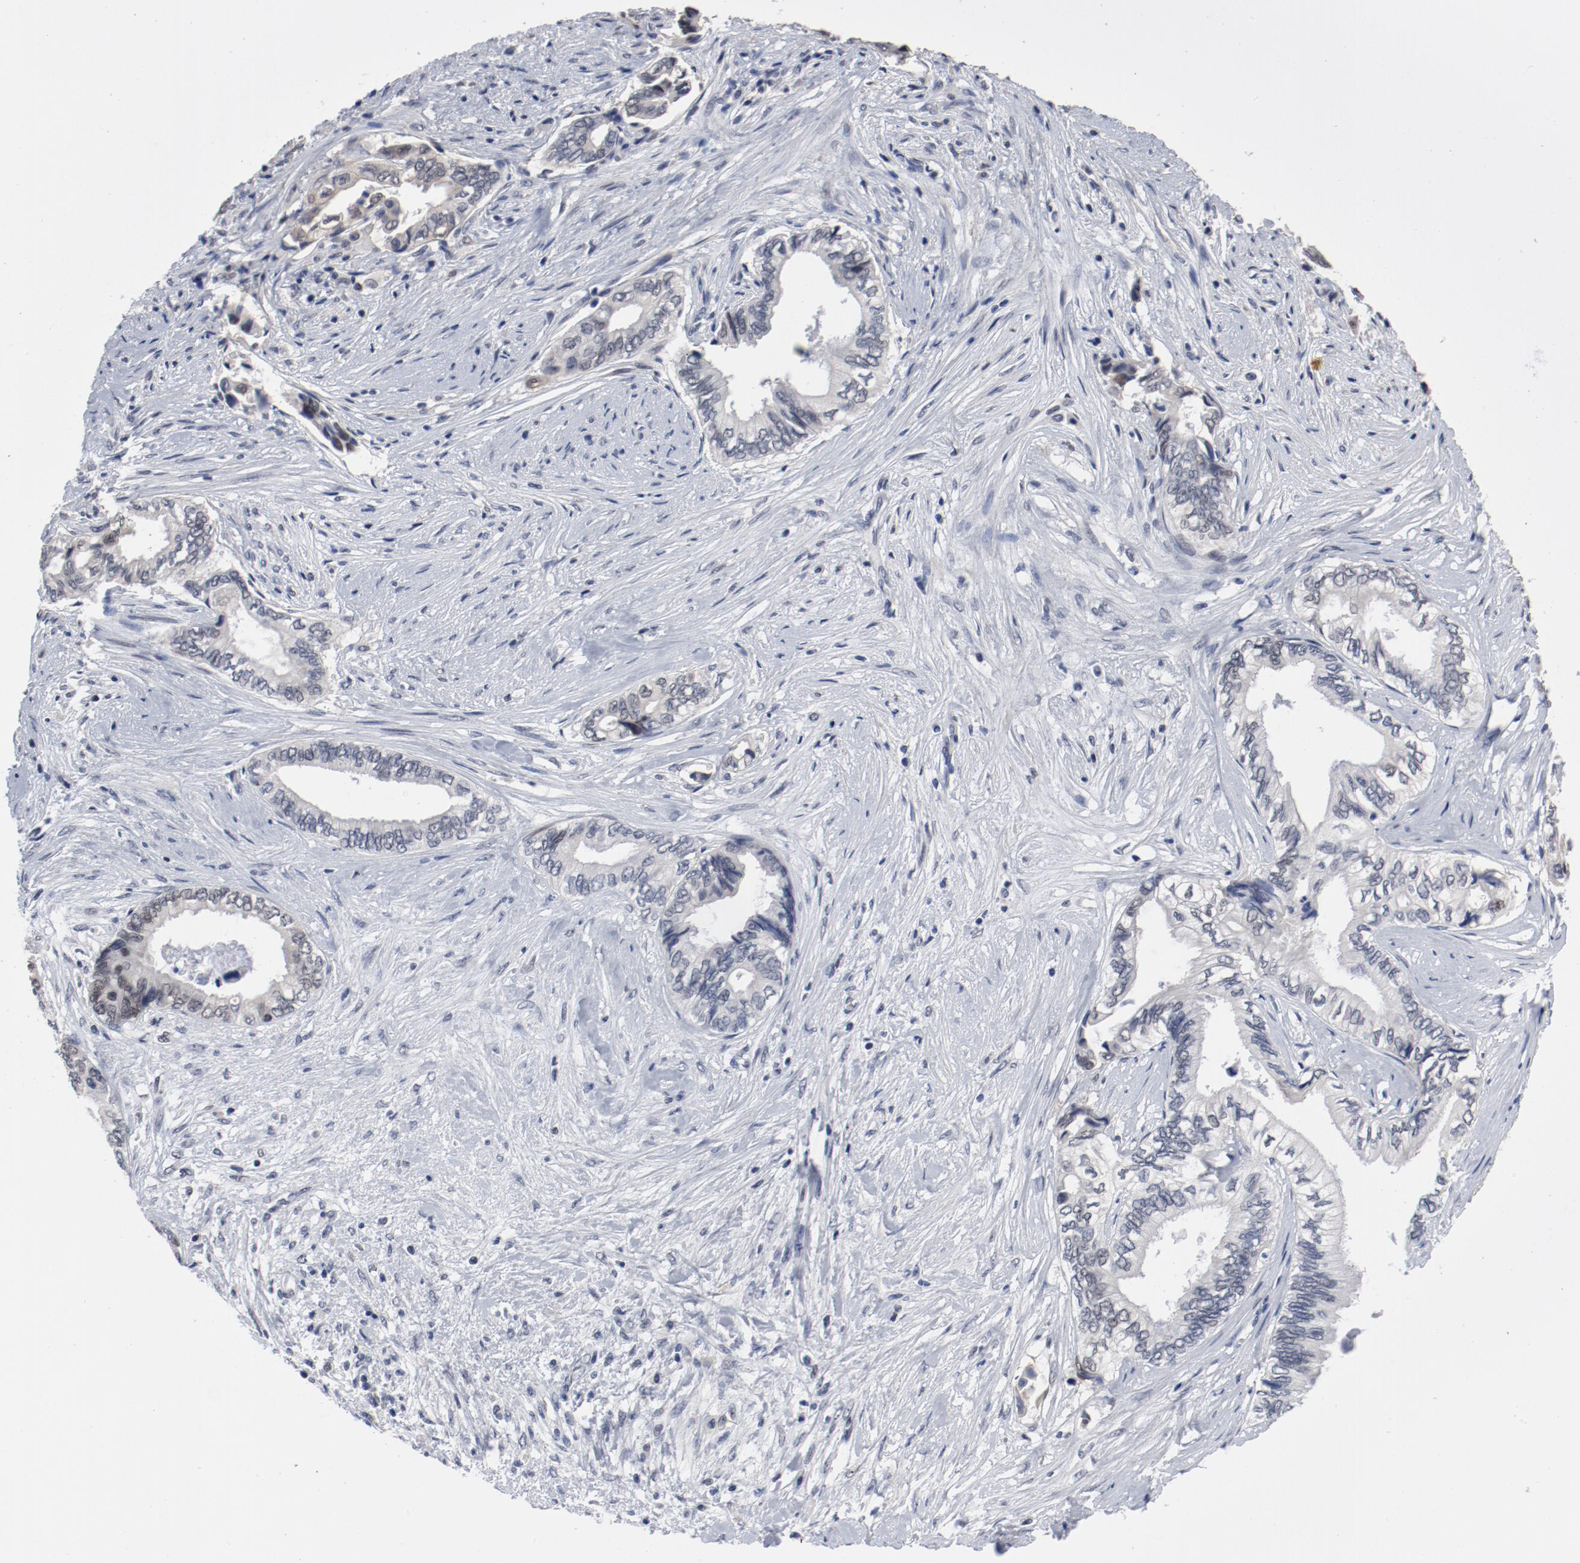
{"staining": {"intensity": "weak", "quantity": "<25%", "location": "nuclear"}, "tissue": "pancreatic cancer", "cell_type": "Tumor cells", "image_type": "cancer", "snomed": [{"axis": "morphology", "description": "Adenocarcinoma, NOS"}, {"axis": "topography", "description": "Pancreas"}], "caption": "Photomicrograph shows no significant protein positivity in tumor cells of adenocarcinoma (pancreatic).", "gene": "ANKLE2", "patient": {"sex": "female", "age": 66}}